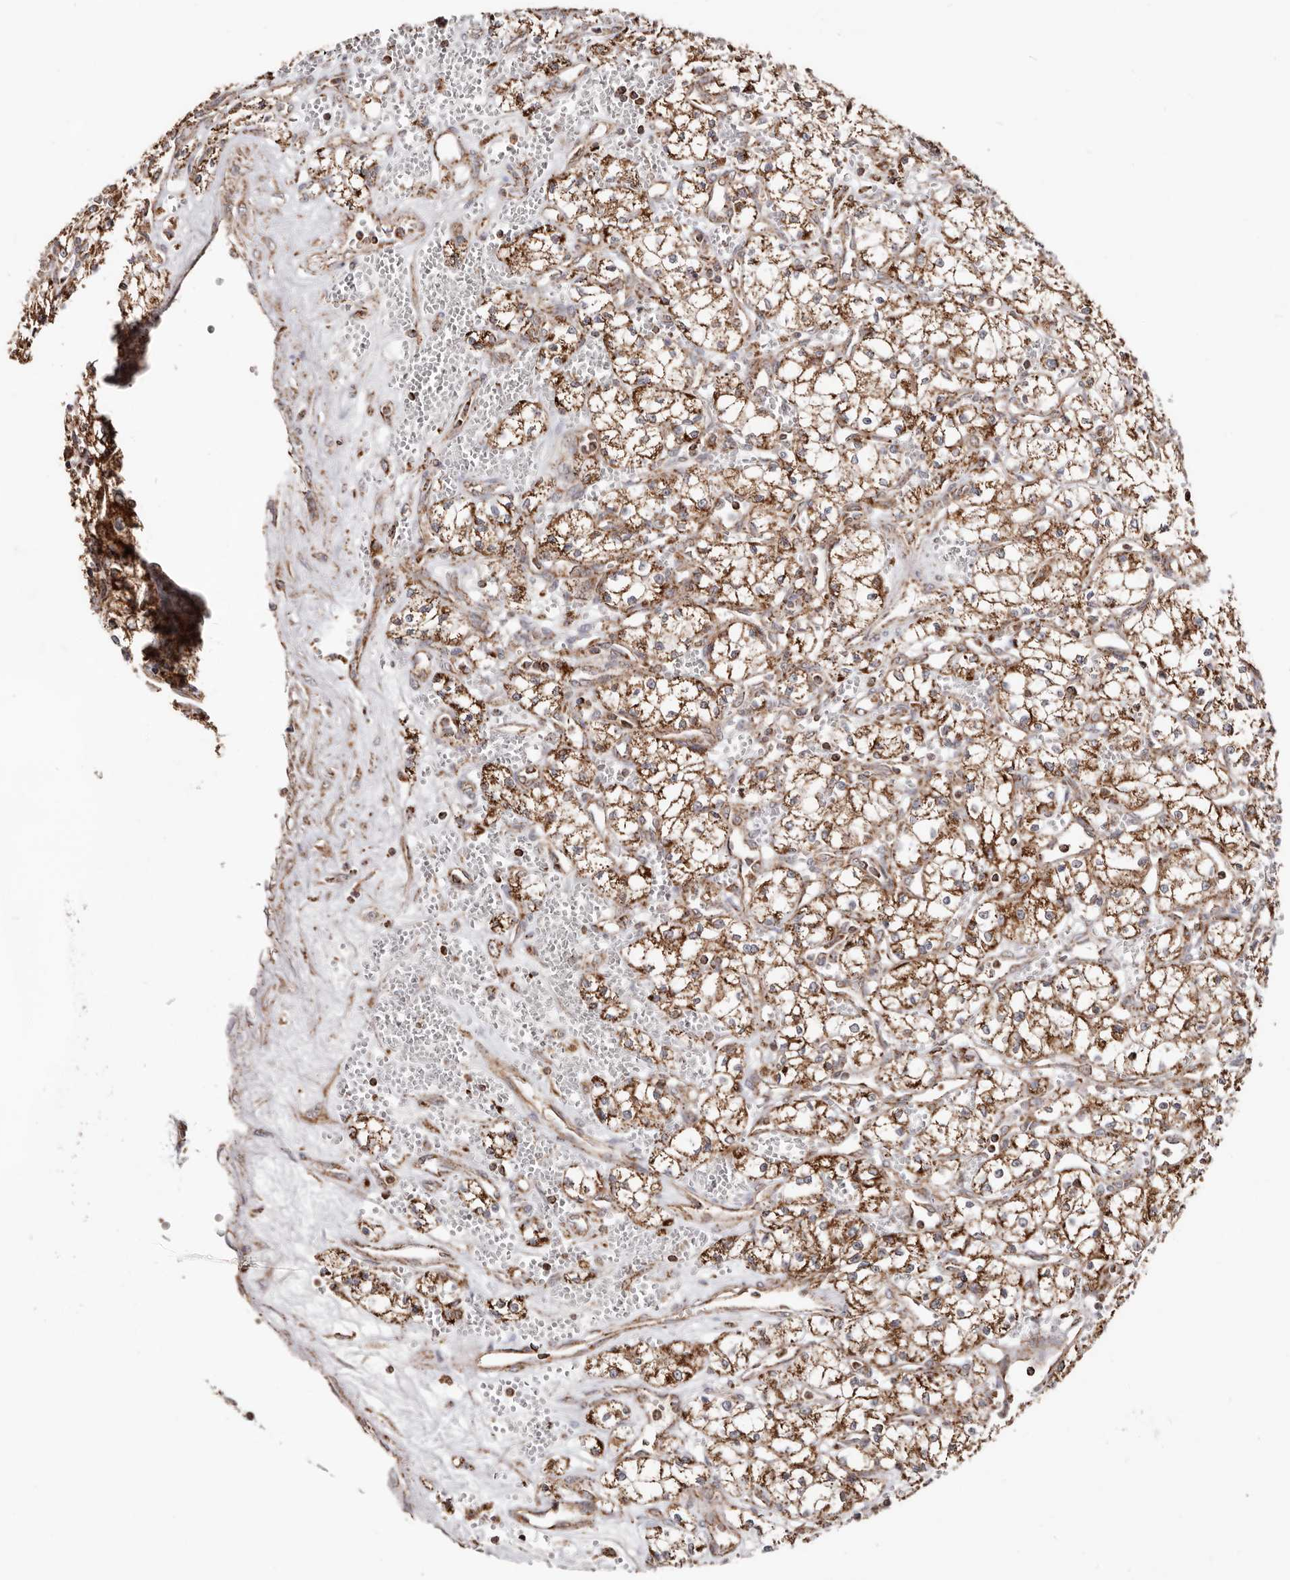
{"staining": {"intensity": "moderate", "quantity": ">75%", "location": "cytoplasmic/membranous"}, "tissue": "renal cancer", "cell_type": "Tumor cells", "image_type": "cancer", "snomed": [{"axis": "morphology", "description": "Adenocarcinoma, NOS"}, {"axis": "topography", "description": "Kidney"}], "caption": "Adenocarcinoma (renal) stained with a brown dye exhibits moderate cytoplasmic/membranous positive expression in about >75% of tumor cells.", "gene": "PRKACB", "patient": {"sex": "male", "age": 59}}